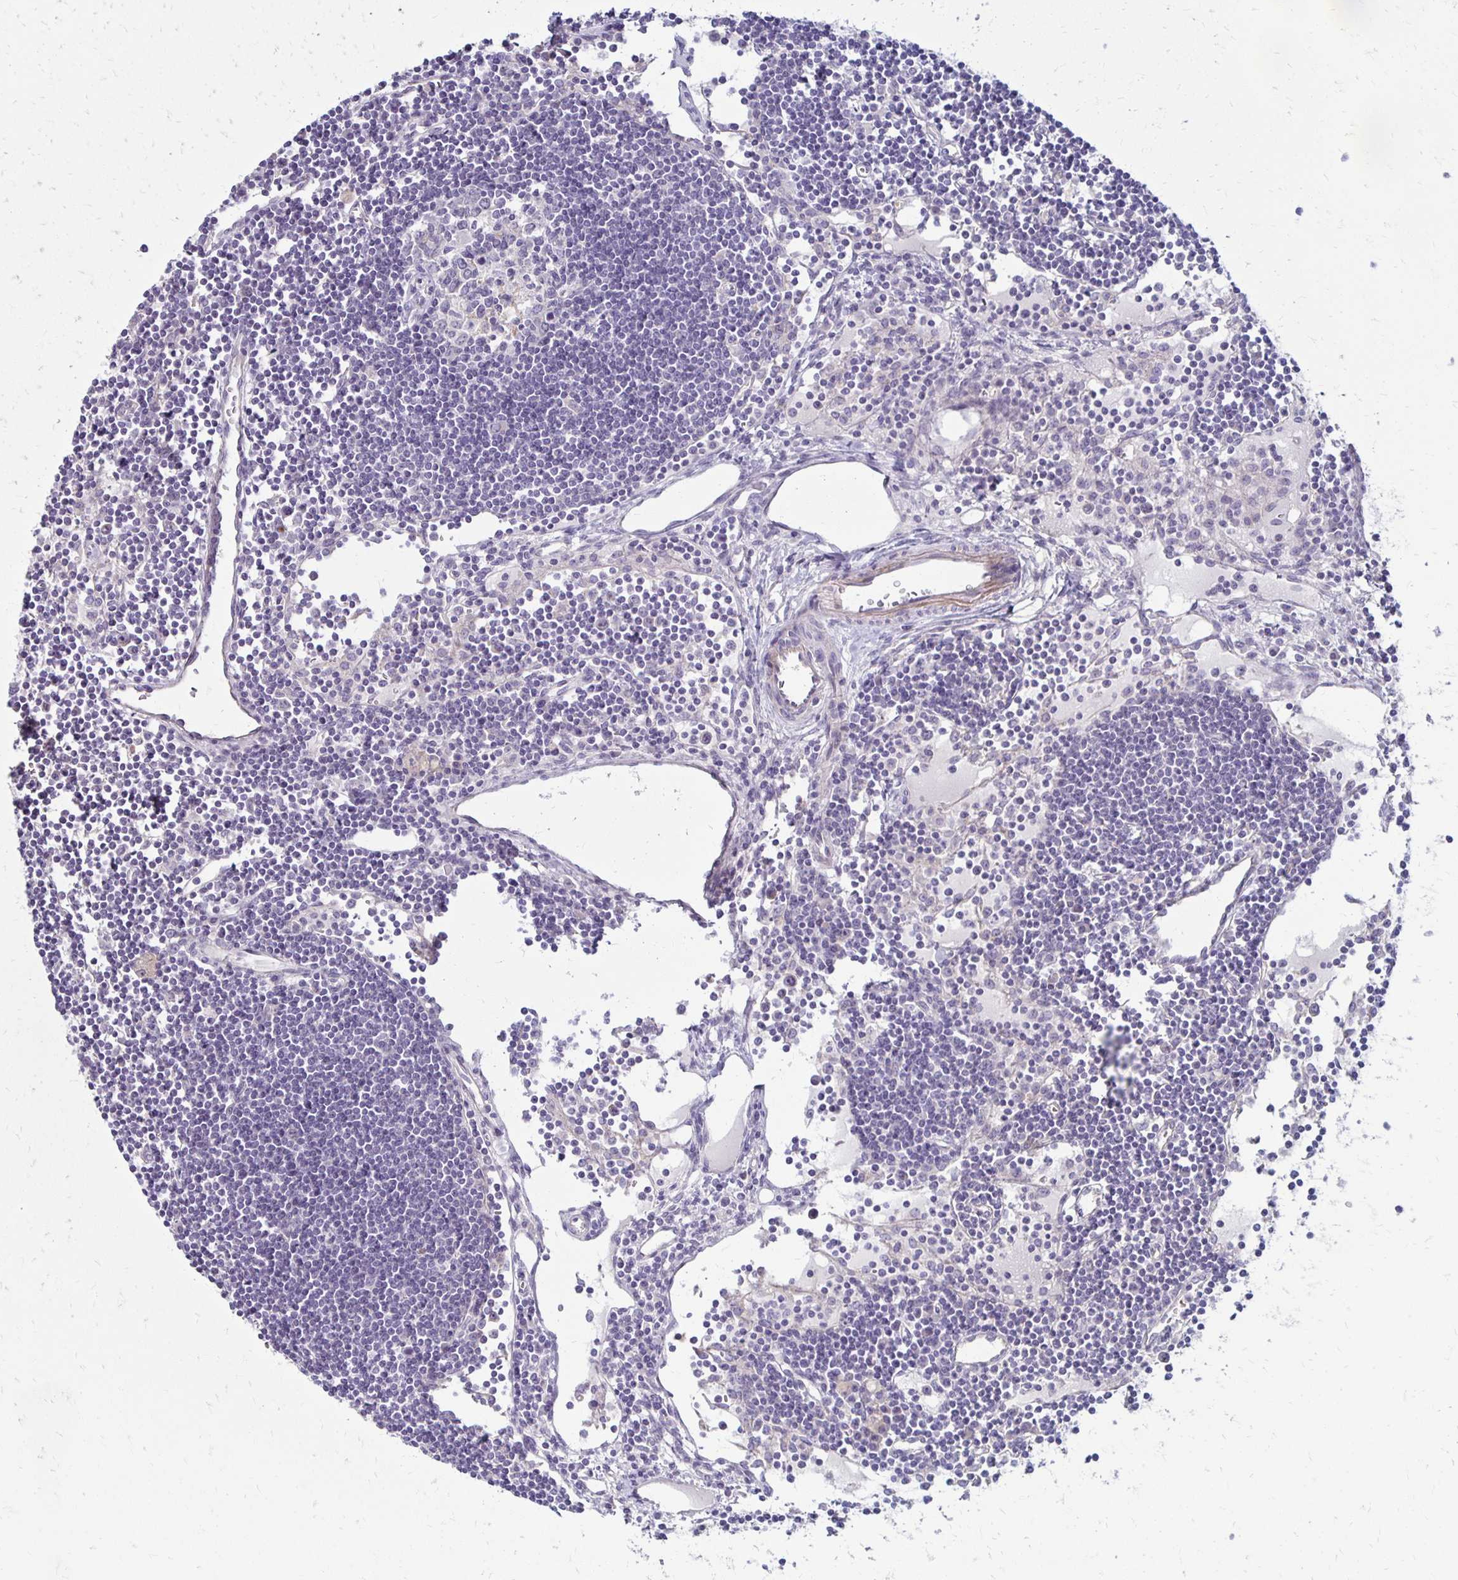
{"staining": {"intensity": "negative", "quantity": "none", "location": "none"}, "tissue": "lymph node", "cell_type": "Germinal center cells", "image_type": "normal", "snomed": [{"axis": "morphology", "description": "Normal tissue, NOS"}, {"axis": "topography", "description": "Lymph node"}], "caption": "Immunohistochemistry histopathology image of benign human lymph node stained for a protein (brown), which displays no expression in germinal center cells. (DAB immunohistochemistry with hematoxylin counter stain).", "gene": "KATNBL1", "patient": {"sex": "female", "age": 65}}